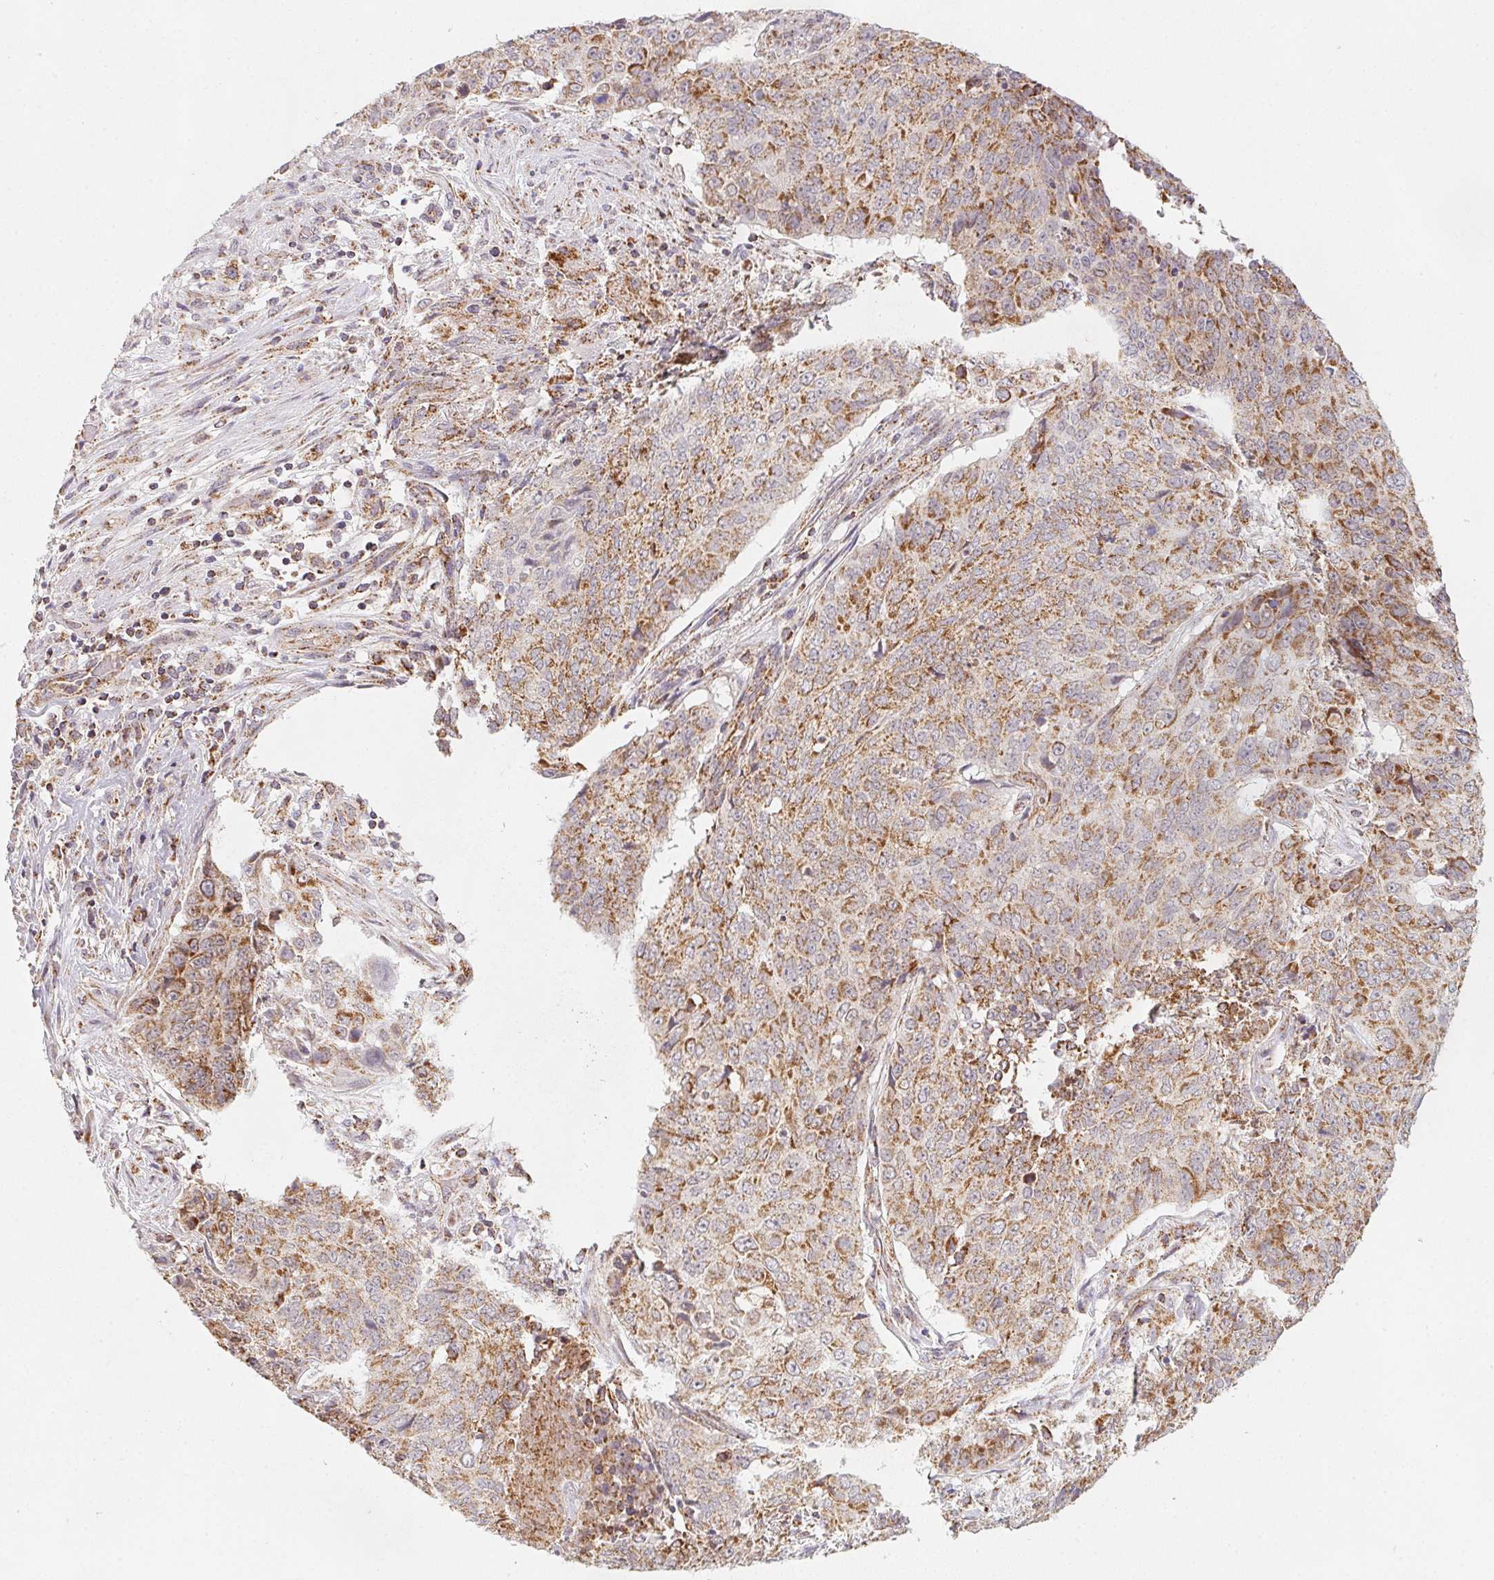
{"staining": {"intensity": "moderate", "quantity": "25%-75%", "location": "cytoplasmic/membranous"}, "tissue": "lung cancer", "cell_type": "Tumor cells", "image_type": "cancer", "snomed": [{"axis": "morphology", "description": "Normal tissue, NOS"}, {"axis": "morphology", "description": "Squamous cell carcinoma, NOS"}, {"axis": "topography", "description": "Bronchus"}, {"axis": "topography", "description": "Lung"}], "caption": "DAB (3,3'-diaminobenzidine) immunohistochemical staining of lung cancer displays moderate cytoplasmic/membranous protein expression in about 25%-75% of tumor cells.", "gene": "NDUFS6", "patient": {"sex": "male", "age": 64}}